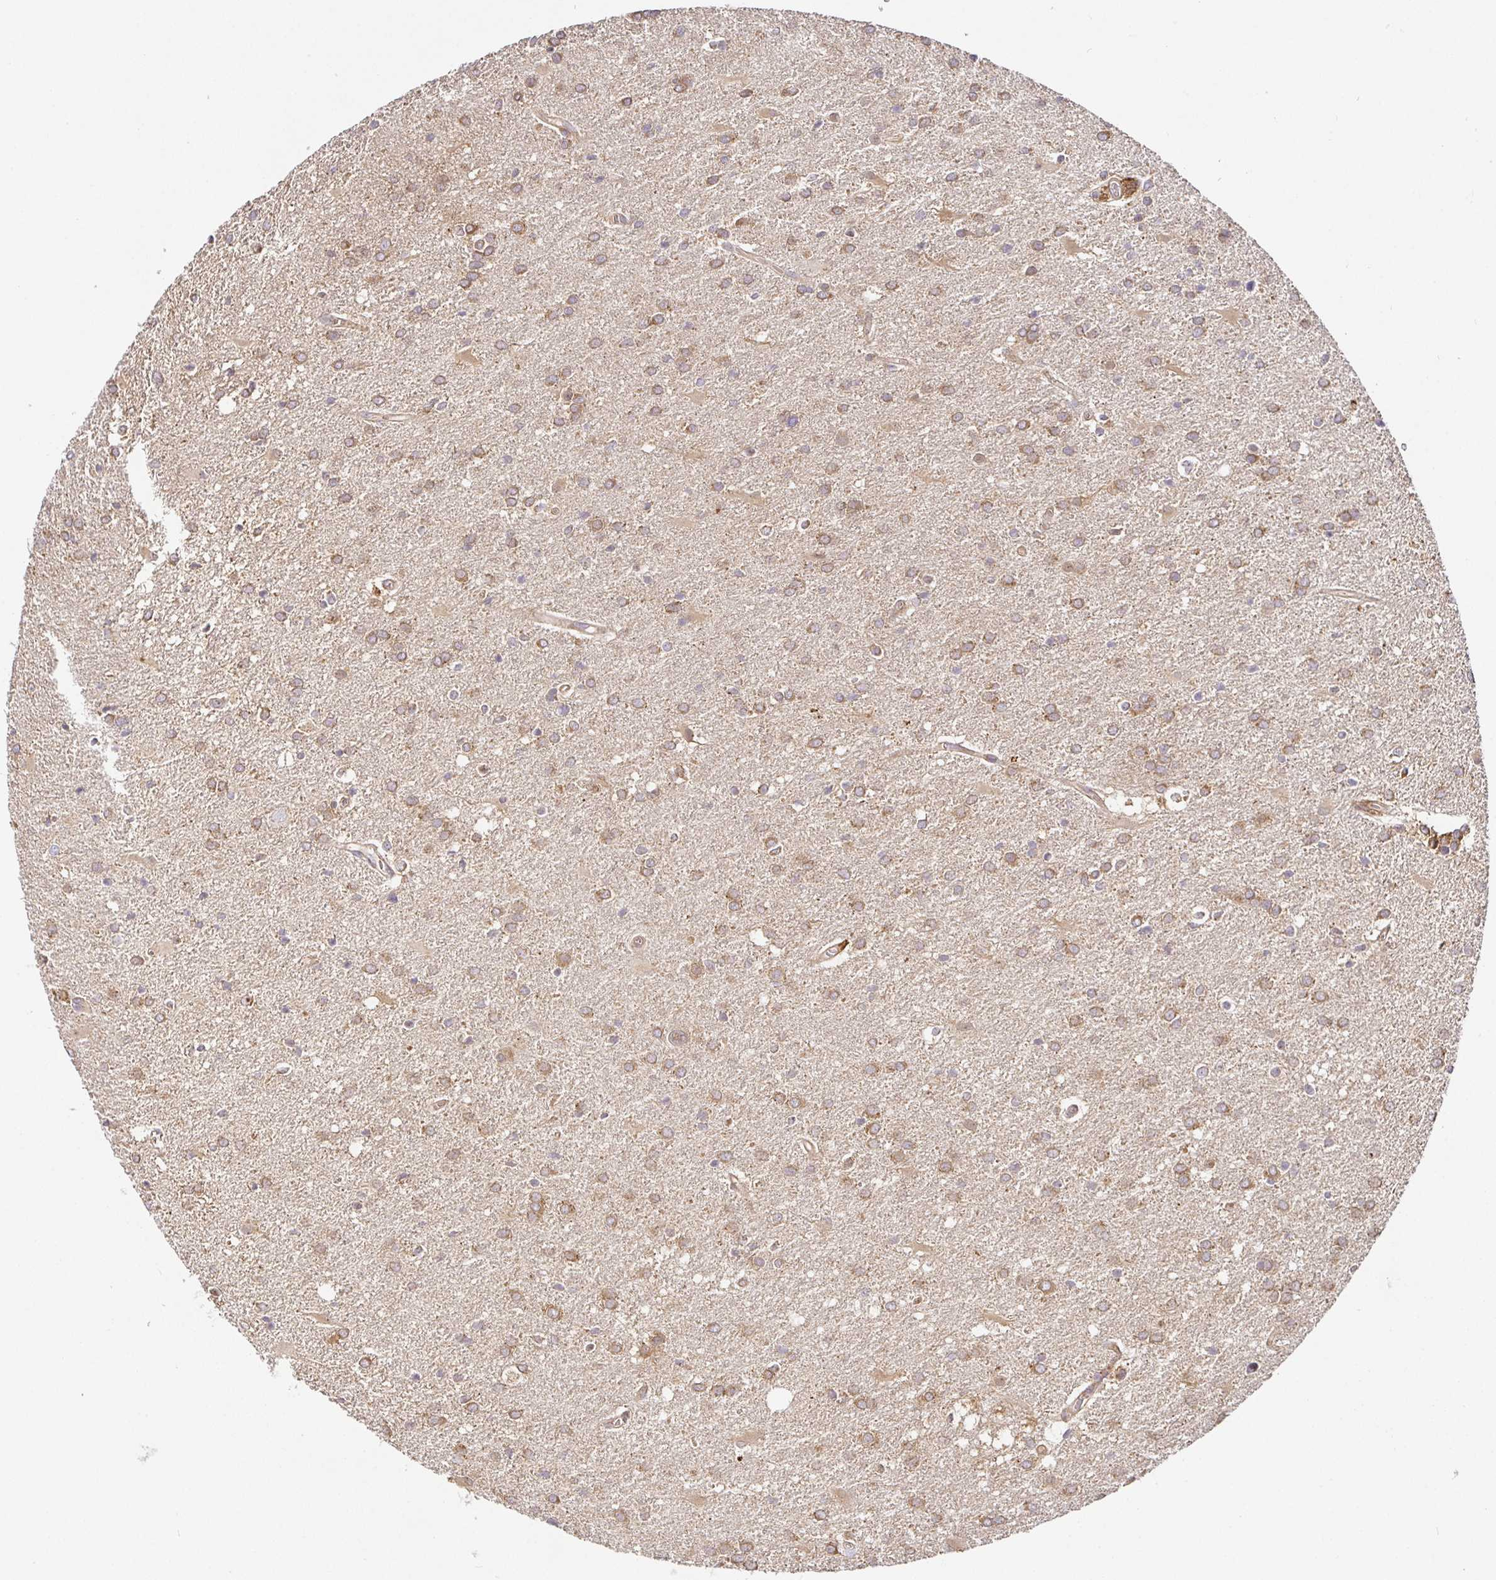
{"staining": {"intensity": "moderate", "quantity": ">75%", "location": "cytoplasmic/membranous"}, "tissue": "glioma", "cell_type": "Tumor cells", "image_type": "cancer", "snomed": [{"axis": "morphology", "description": "Glioma, malignant, Low grade"}, {"axis": "topography", "description": "Brain"}], "caption": "Immunohistochemistry of human malignant glioma (low-grade) displays medium levels of moderate cytoplasmic/membranous expression in about >75% of tumor cells. (DAB = brown stain, brightfield microscopy at high magnification).", "gene": "SNX8", "patient": {"sex": "male", "age": 66}}